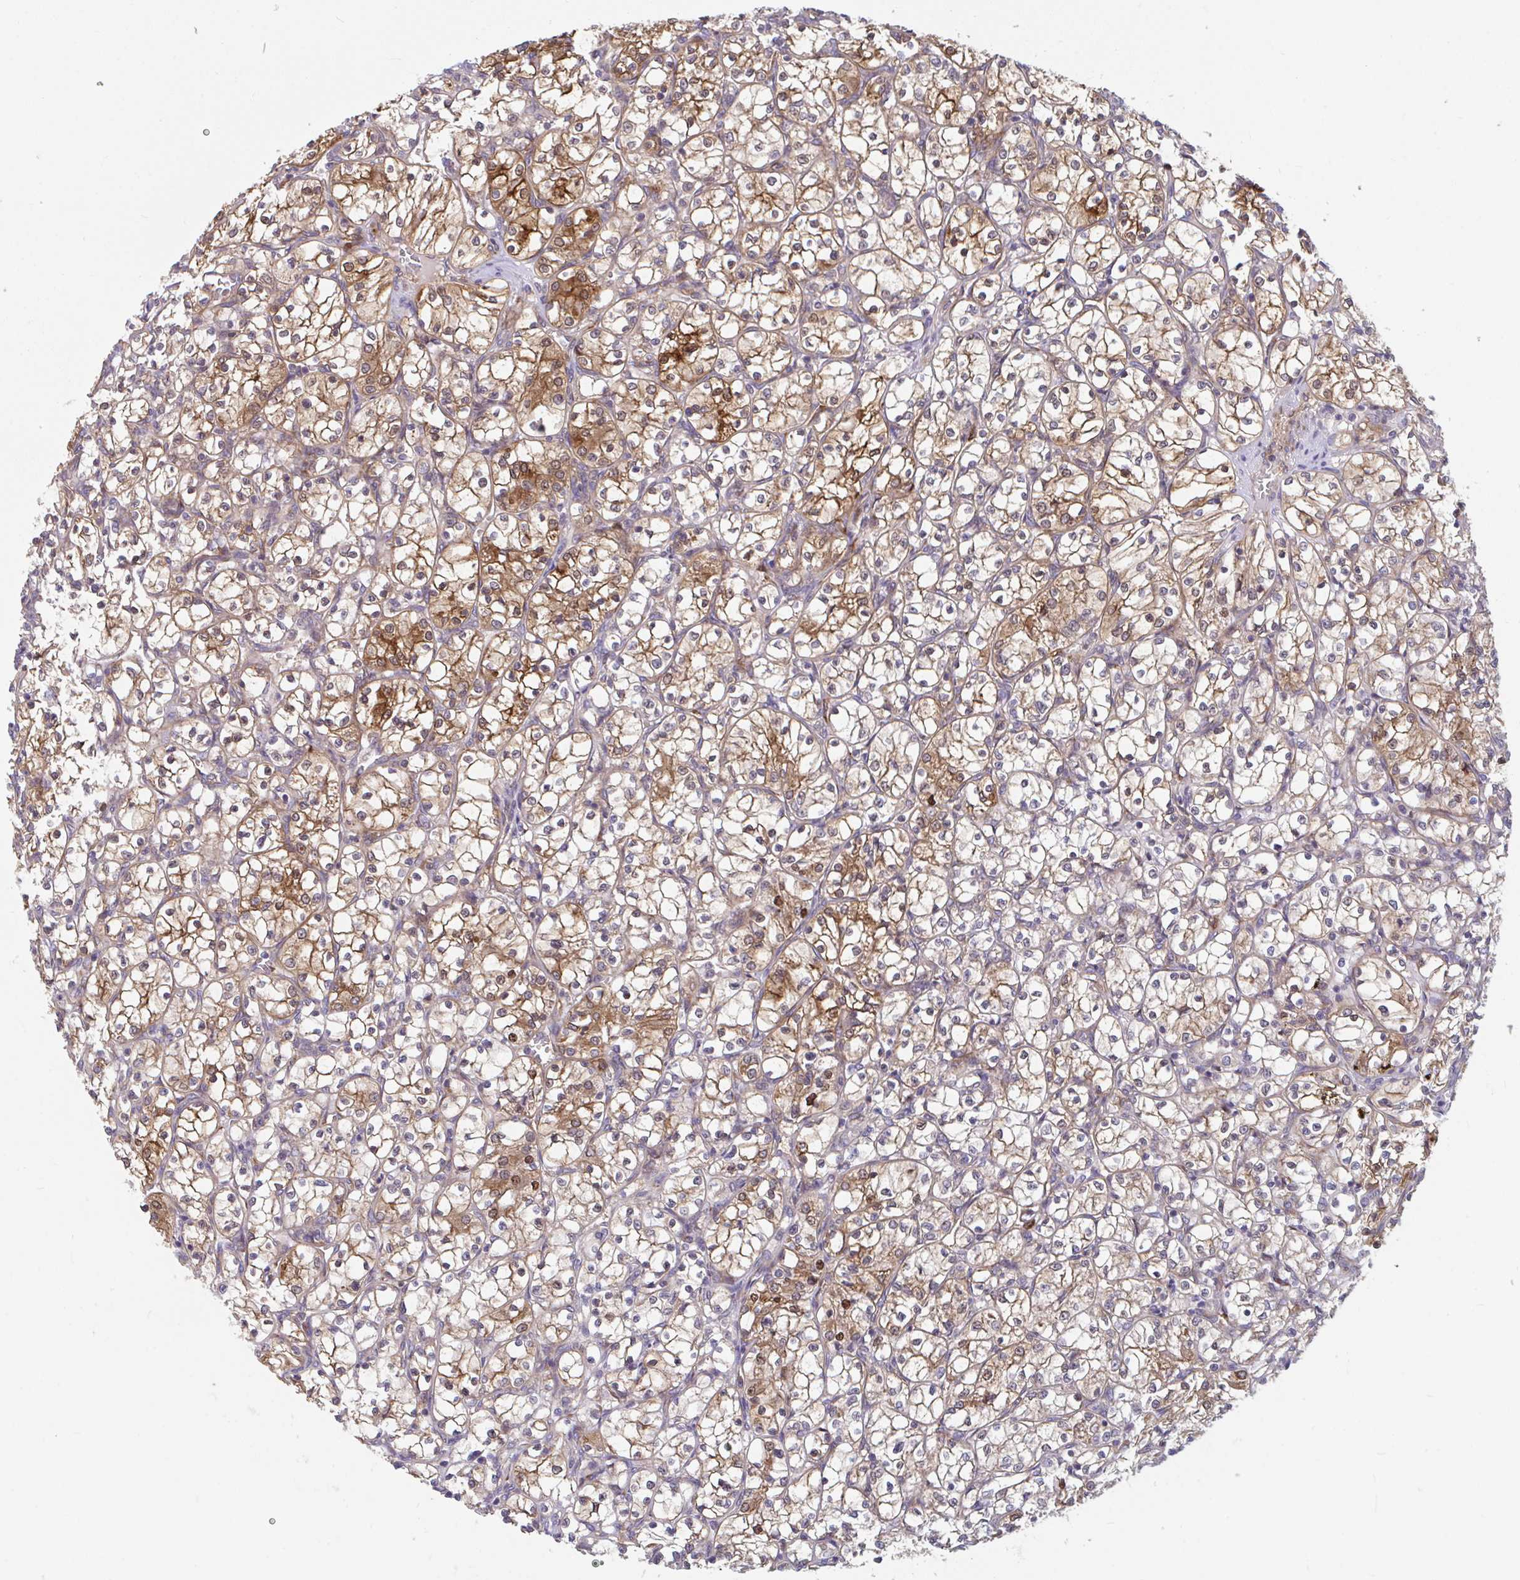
{"staining": {"intensity": "strong", "quantity": ">75%", "location": "cytoplasmic/membranous,nuclear"}, "tissue": "renal cancer", "cell_type": "Tumor cells", "image_type": "cancer", "snomed": [{"axis": "morphology", "description": "Adenocarcinoma, NOS"}, {"axis": "topography", "description": "Kidney"}], "caption": "Renal cancer (adenocarcinoma) stained with a protein marker displays strong staining in tumor cells.", "gene": "LMNTD2", "patient": {"sex": "female", "age": 69}}